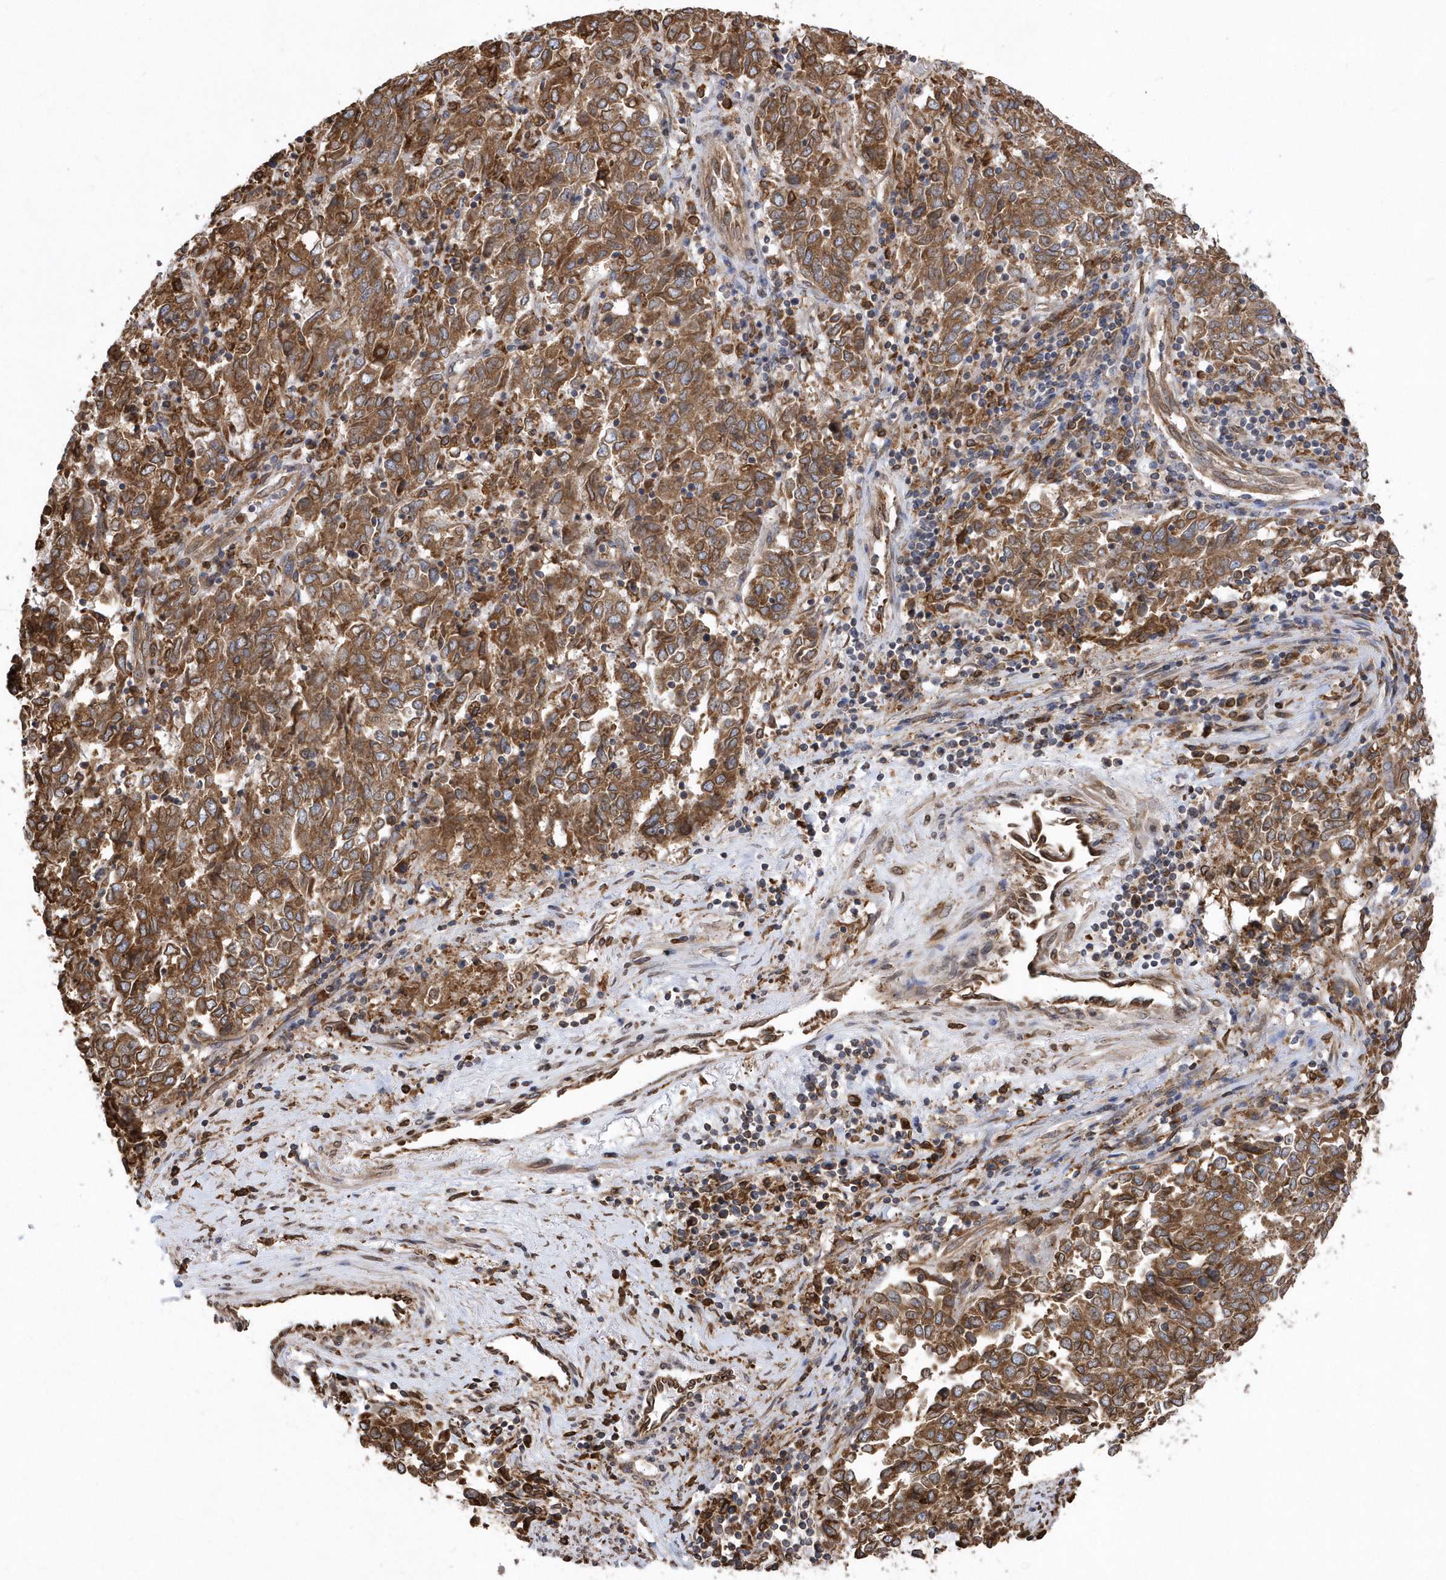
{"staining": {"intensity": "strong", "quantity": ">75%", "location": "cytoplasmic/membranous"}, "tissue": "endometrial cancer", "cell_type": "Tumor cells", "image_type": "cancer", "snomed": [{"axis": "morphology", "description": "Adenocarcinoma, NOS"}, {"axis": "topography", "description": "Endometrium"}], "caption": "Brown immunohistochemical staining in adenocarcinoma (endometrial) demonstrates strong cytoplasmic/membranous staining in about >75% of tumor cells. Immunohistochemistry (ihc) stains the protein in brown and the nuclei are stained blue.", "gene": "VAMP7", "patient": {"sex": "female", "age": 80}}